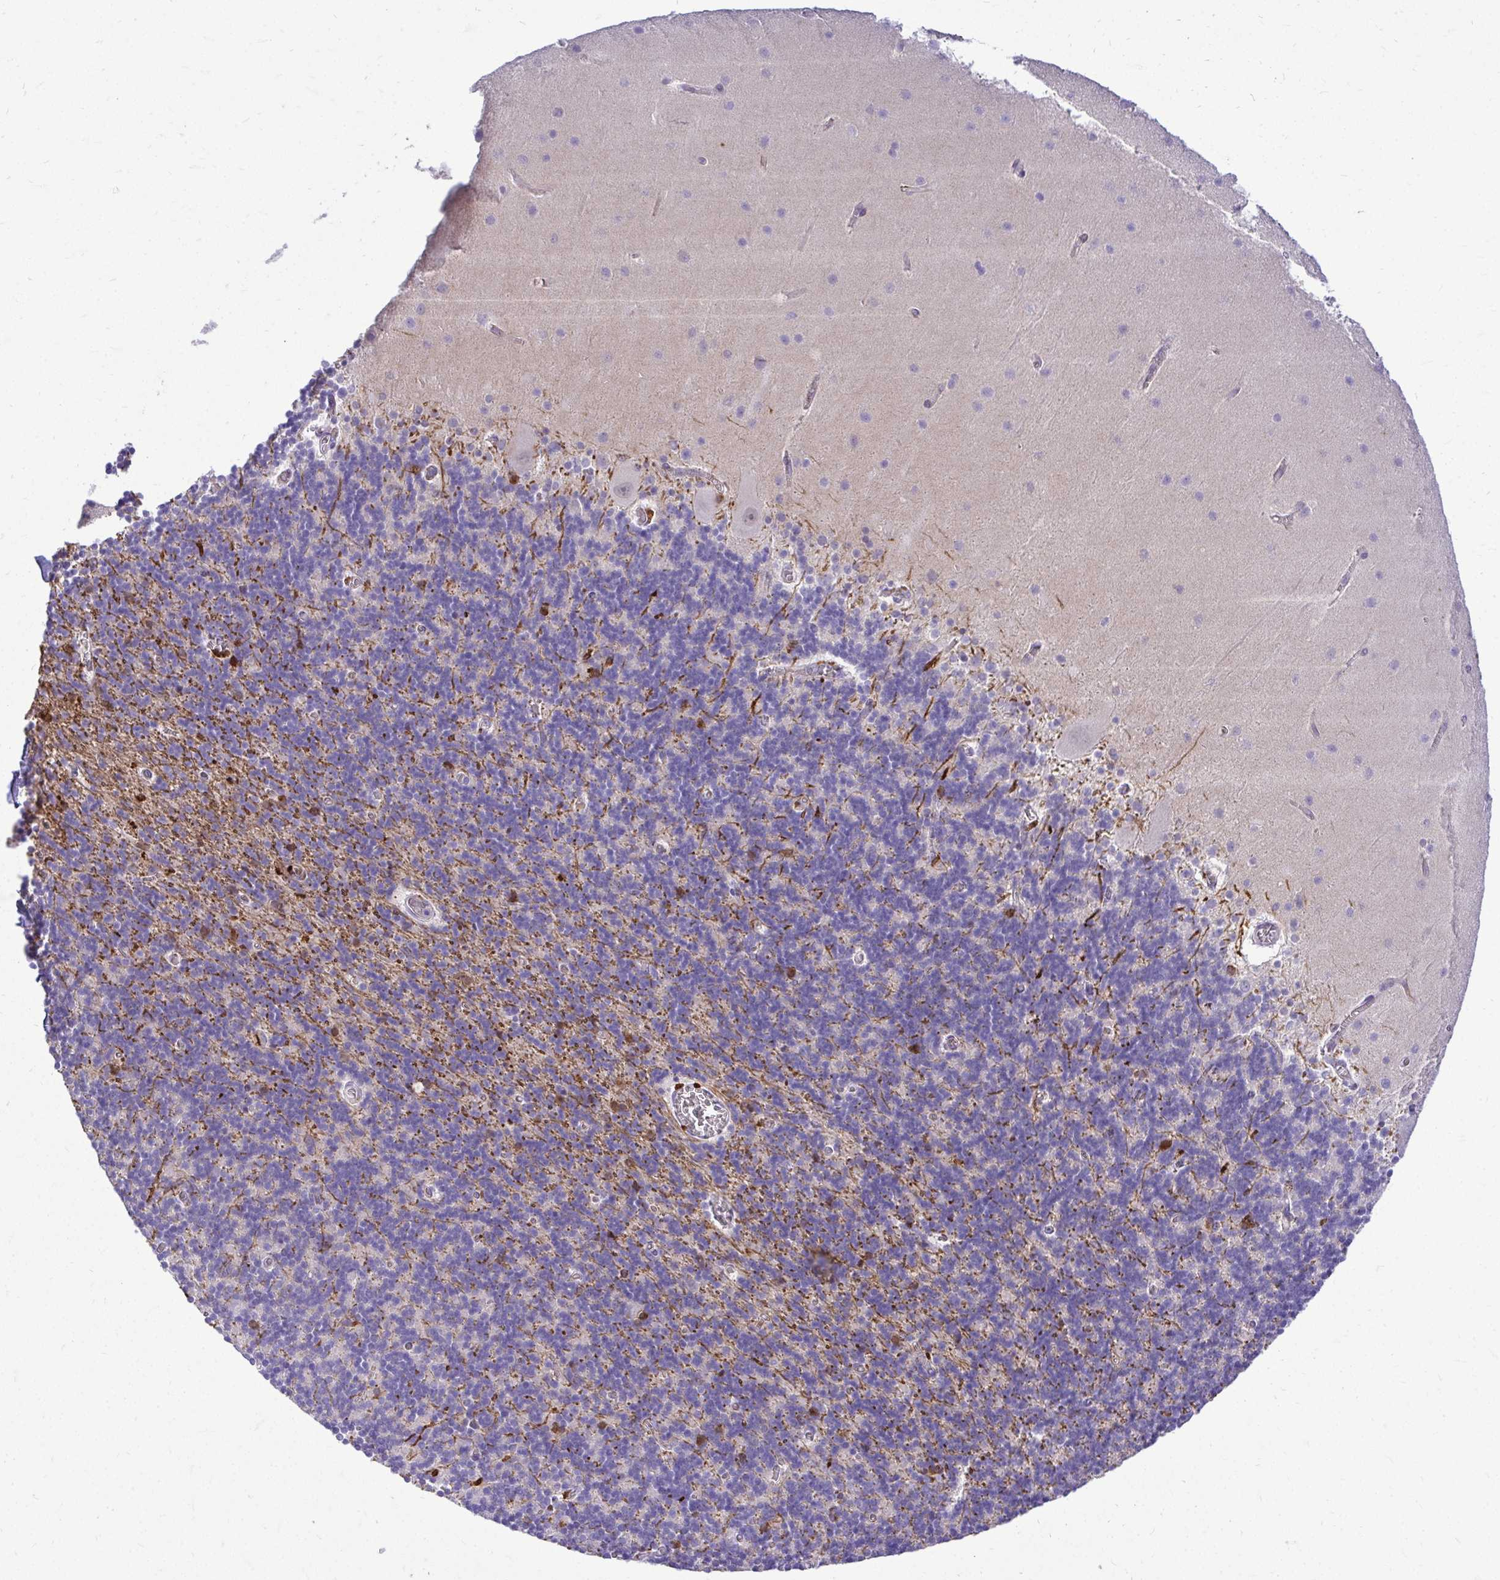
{"staining": {"intensity": "weak", "quantity": "<25%", "location": "cytoplasmic/membranous"}, "tissue": "cerebellum", "cell_type": "Cells in granular layer", "image_type": "normal", "snomed": [{"axis": "morphology", "description": "Normal tissue, NOS"}, {"axis": "topography", "description": "Cerebellum"}], "caption": "A high-resolution micrograph shows IHC staining of normal cerebellum, which displays no significant staining in cells in granular layer.", "gene": "ZSWIM9", "patient": {"sex": "male", "age": 70}}